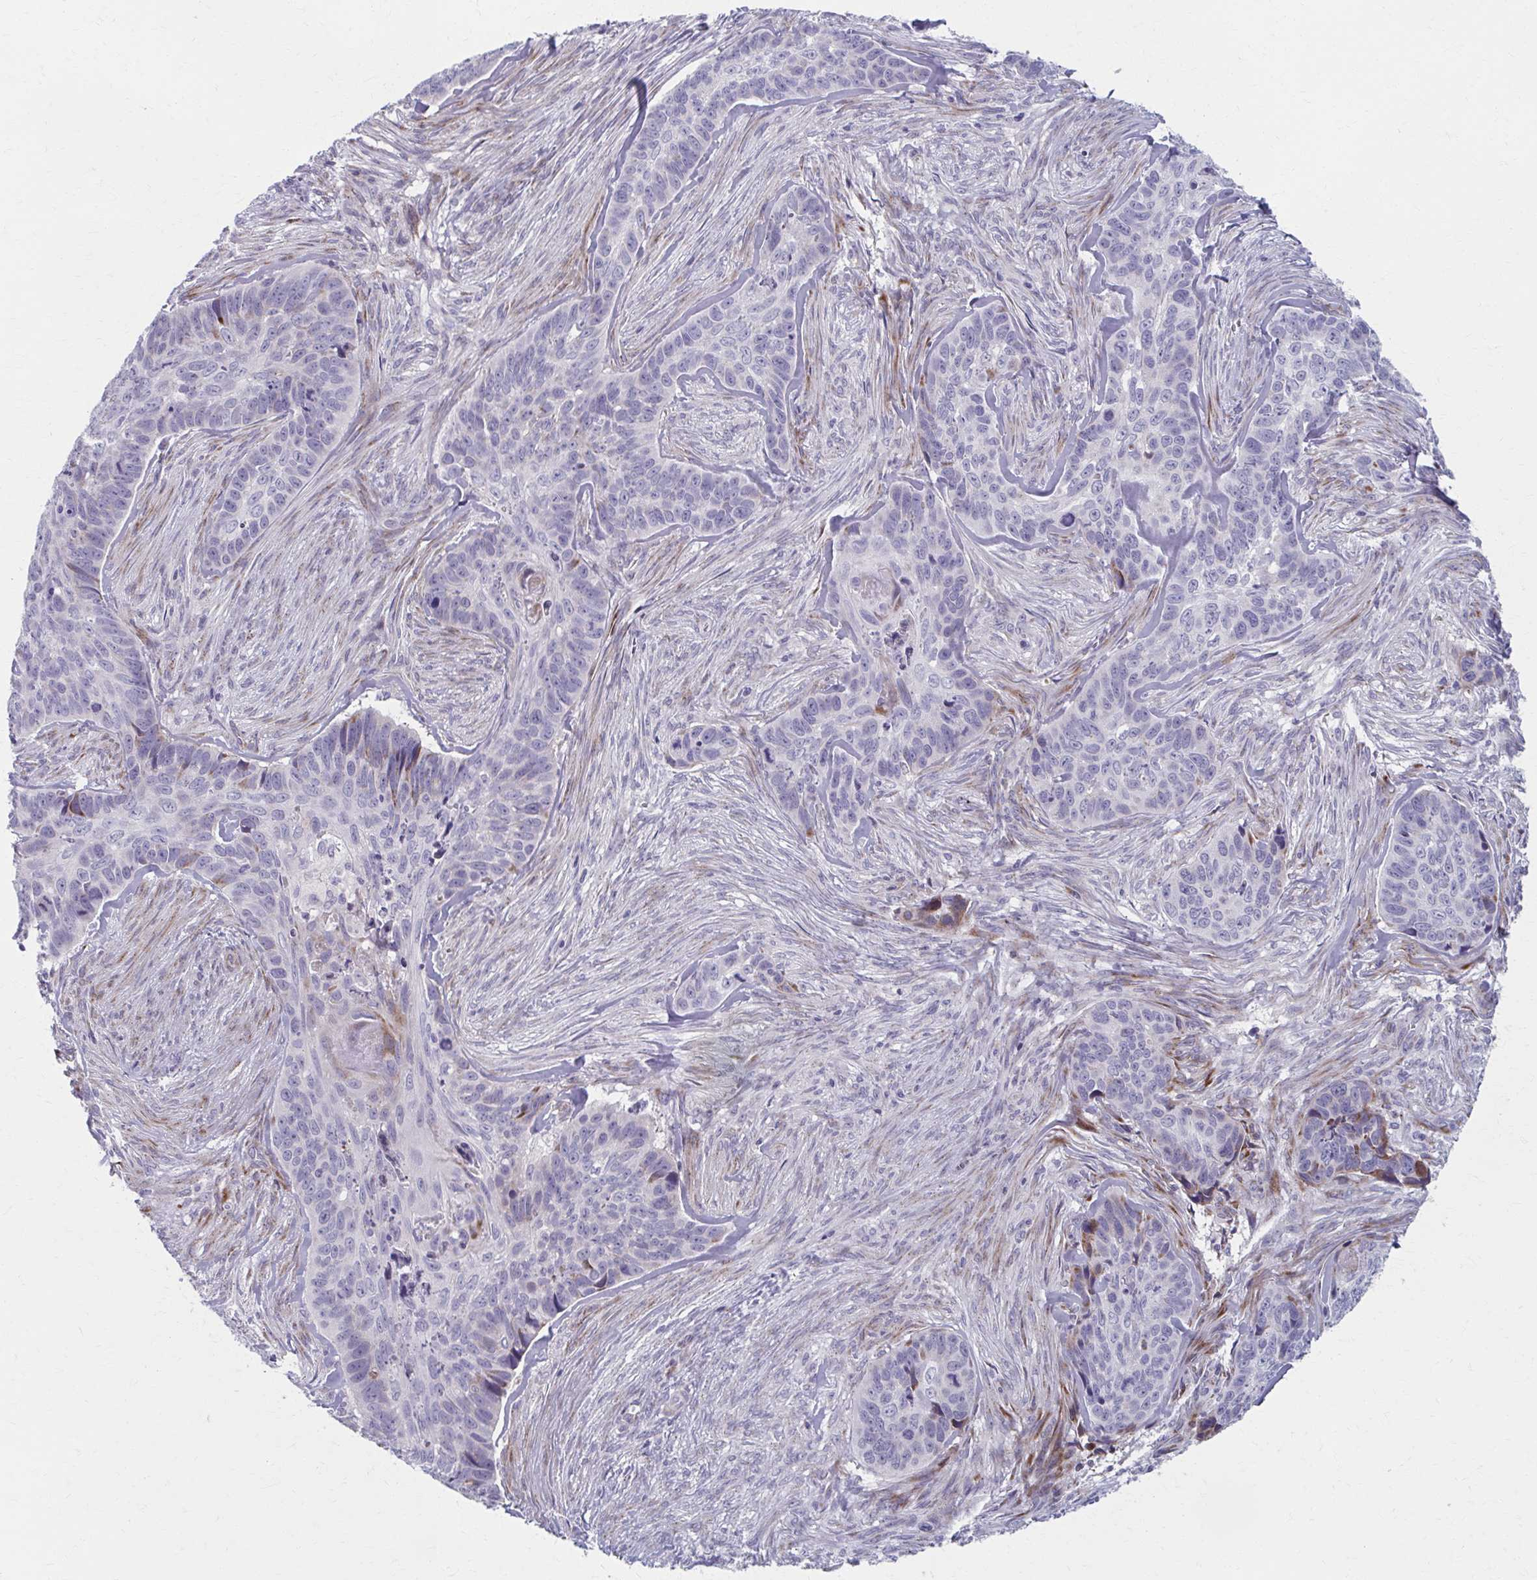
{"staining": {"intensity": "negative", "quantity": "none", "location": "none"}, "tissue": "skin cancer", "cell_type": "Tumor cells", "image_type": "cancer", "snomed": [{"axis": "morphology", "description": "Basal cell carcinoma"}, {"axis": "topography", "description": "Skin"}], "caption": "This micrograph is of skin basal cell carcinoma stained with immunohistochemistry (IHC) to label a protein in brown with the nuclei are counter-stained blue. There is no positivity in tumor cells.", "gene": "OLFM2", "patient": {"sex": "female", "age": 82}}